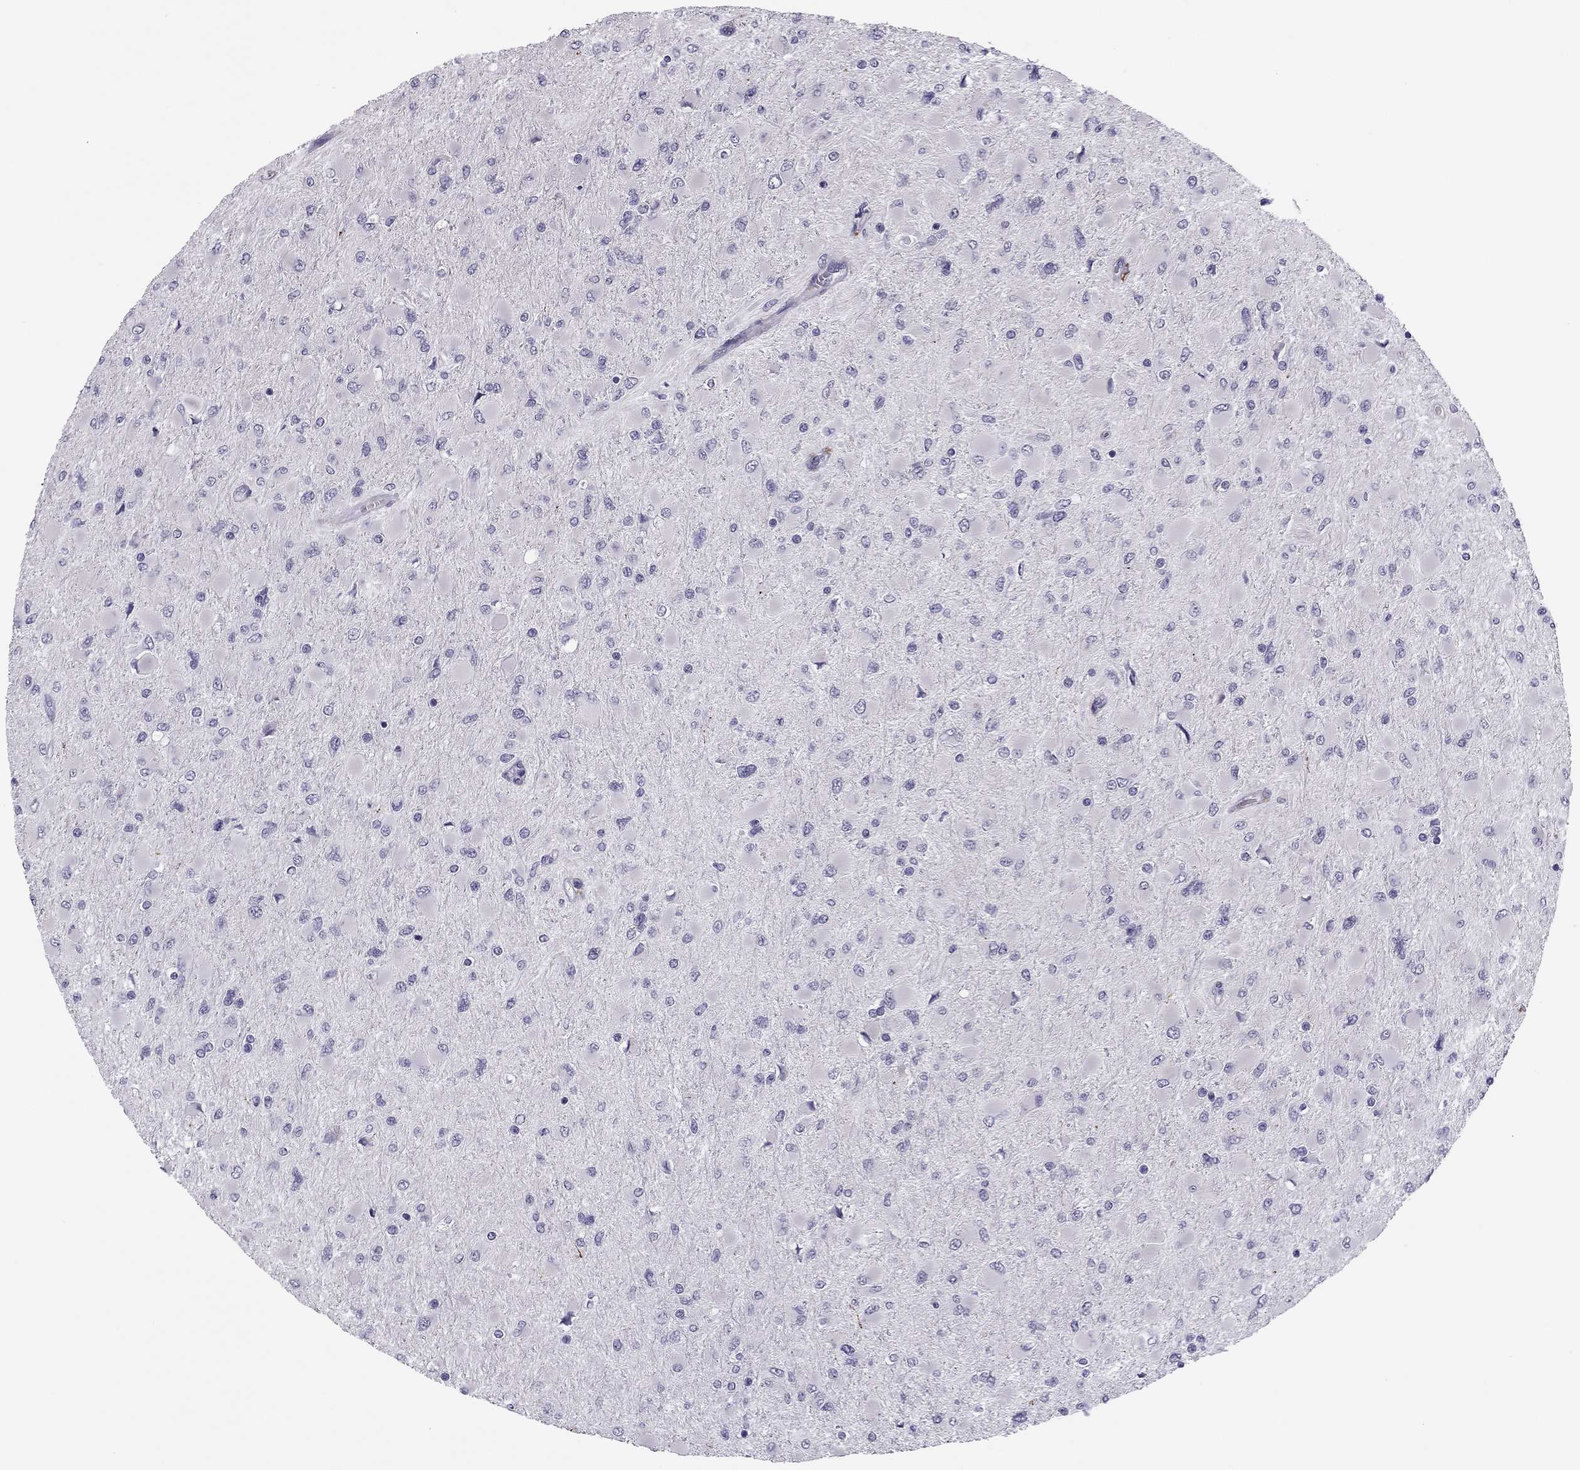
{"staining": {"intensity": "negative", "quantity": "none", "location": "none"}, "tissue": "glioma", "cell_type": "Tumor cells", "image_type": "cancer", "snomed": [{"axis": "morphology", "description": "Glioma, malignant, High grade"}, {"axis": "topography", "description": "Cerebral cortex"}], "caption": "Tumor cells show no significant staining in glioma.", "gene": "MC5R", "patient": {"sex": "female", "age": 36}}